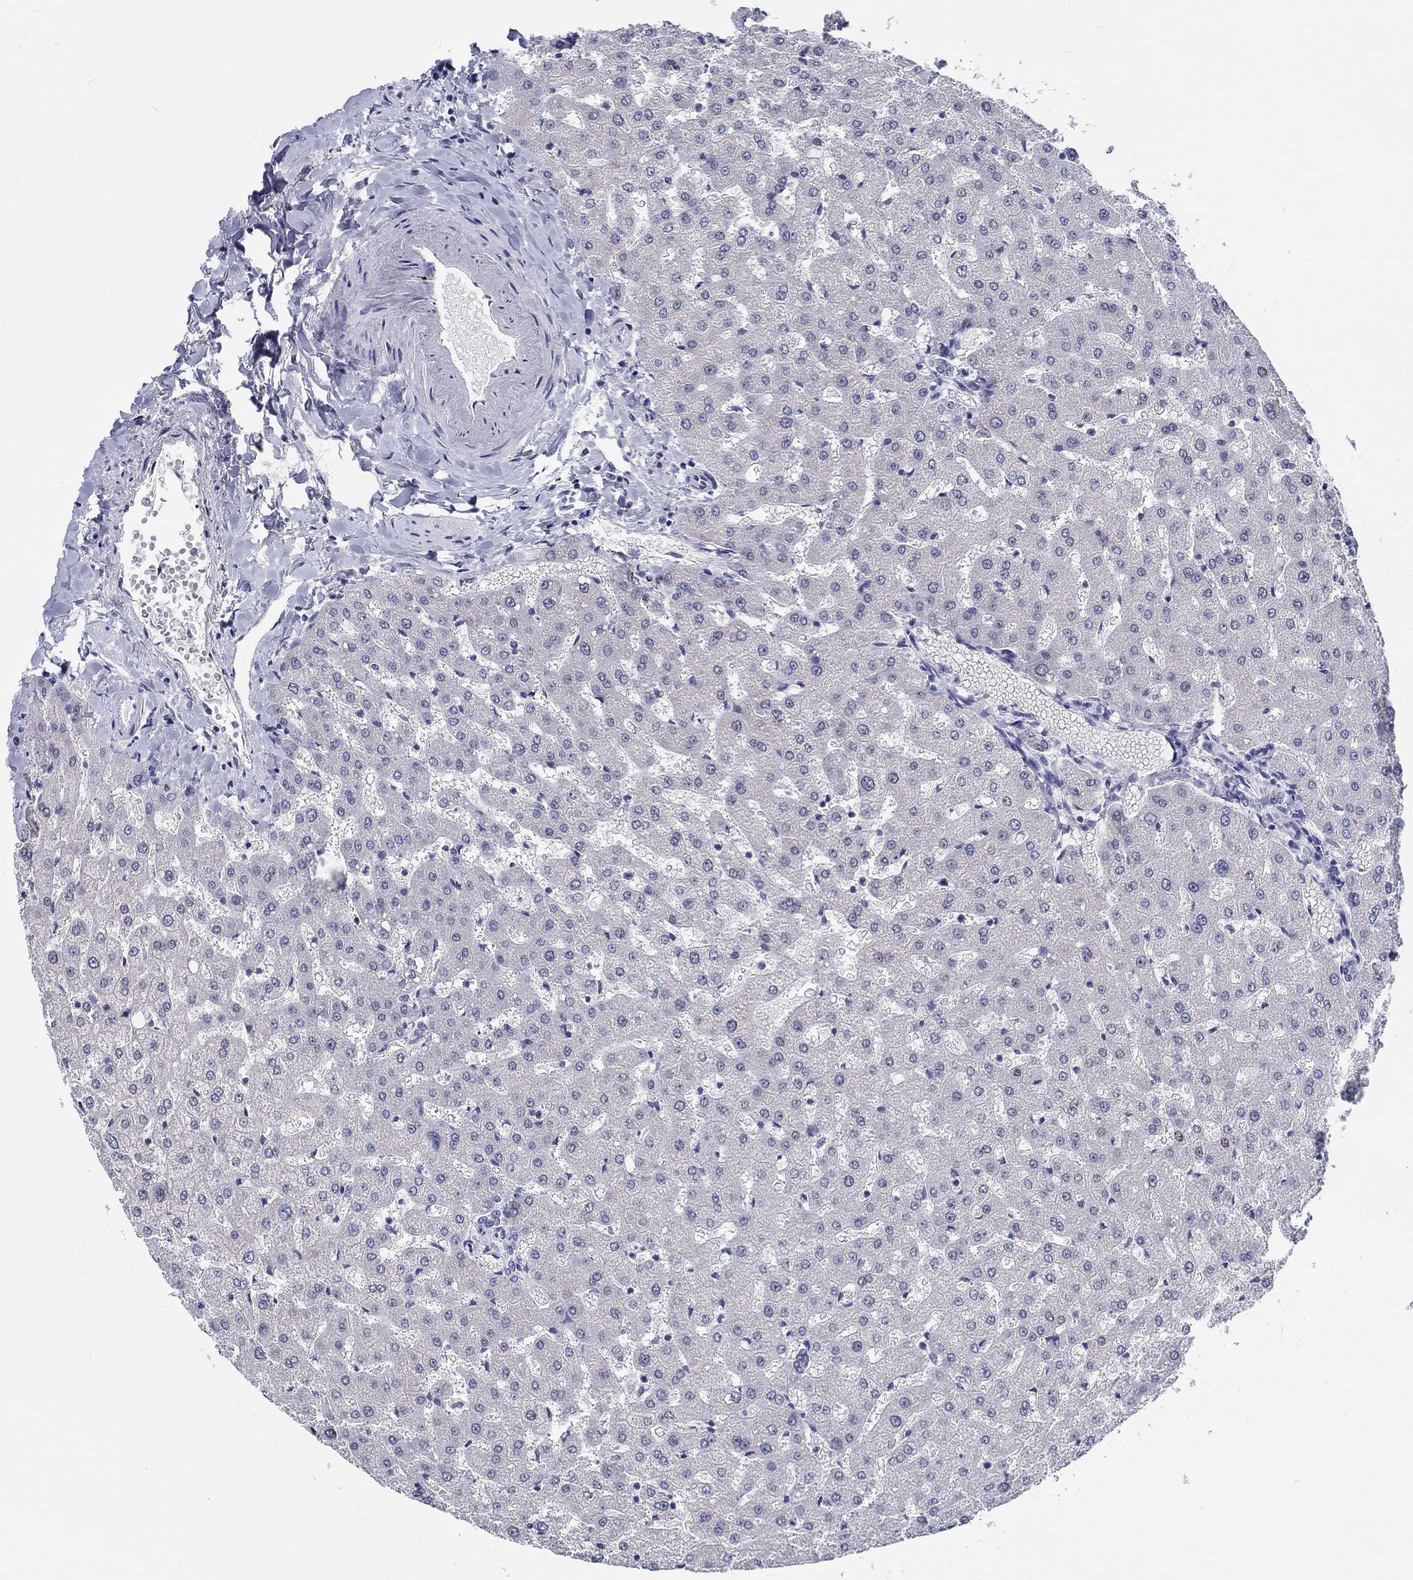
{"staining": {"intensity": "negative", "quantity": "none", "location": "none"}, "tissue": "liver", "cell_type": "Cholangiocytes", "image_type": "normal", "snomed": [{"axis": "morphology", "description": "Normal tissue, NOS"}, {"axis": "topography", "description": "Liver"}], "caption": "Micrograph shows no protein staining in cholangiocytes of unremarkable liver. (DAB (3,3'-diaminobenzidine) immunohistochemistry (IHC), high magnification).", "gene": "H1", "patient": {"sex": "female", "age": 50}}